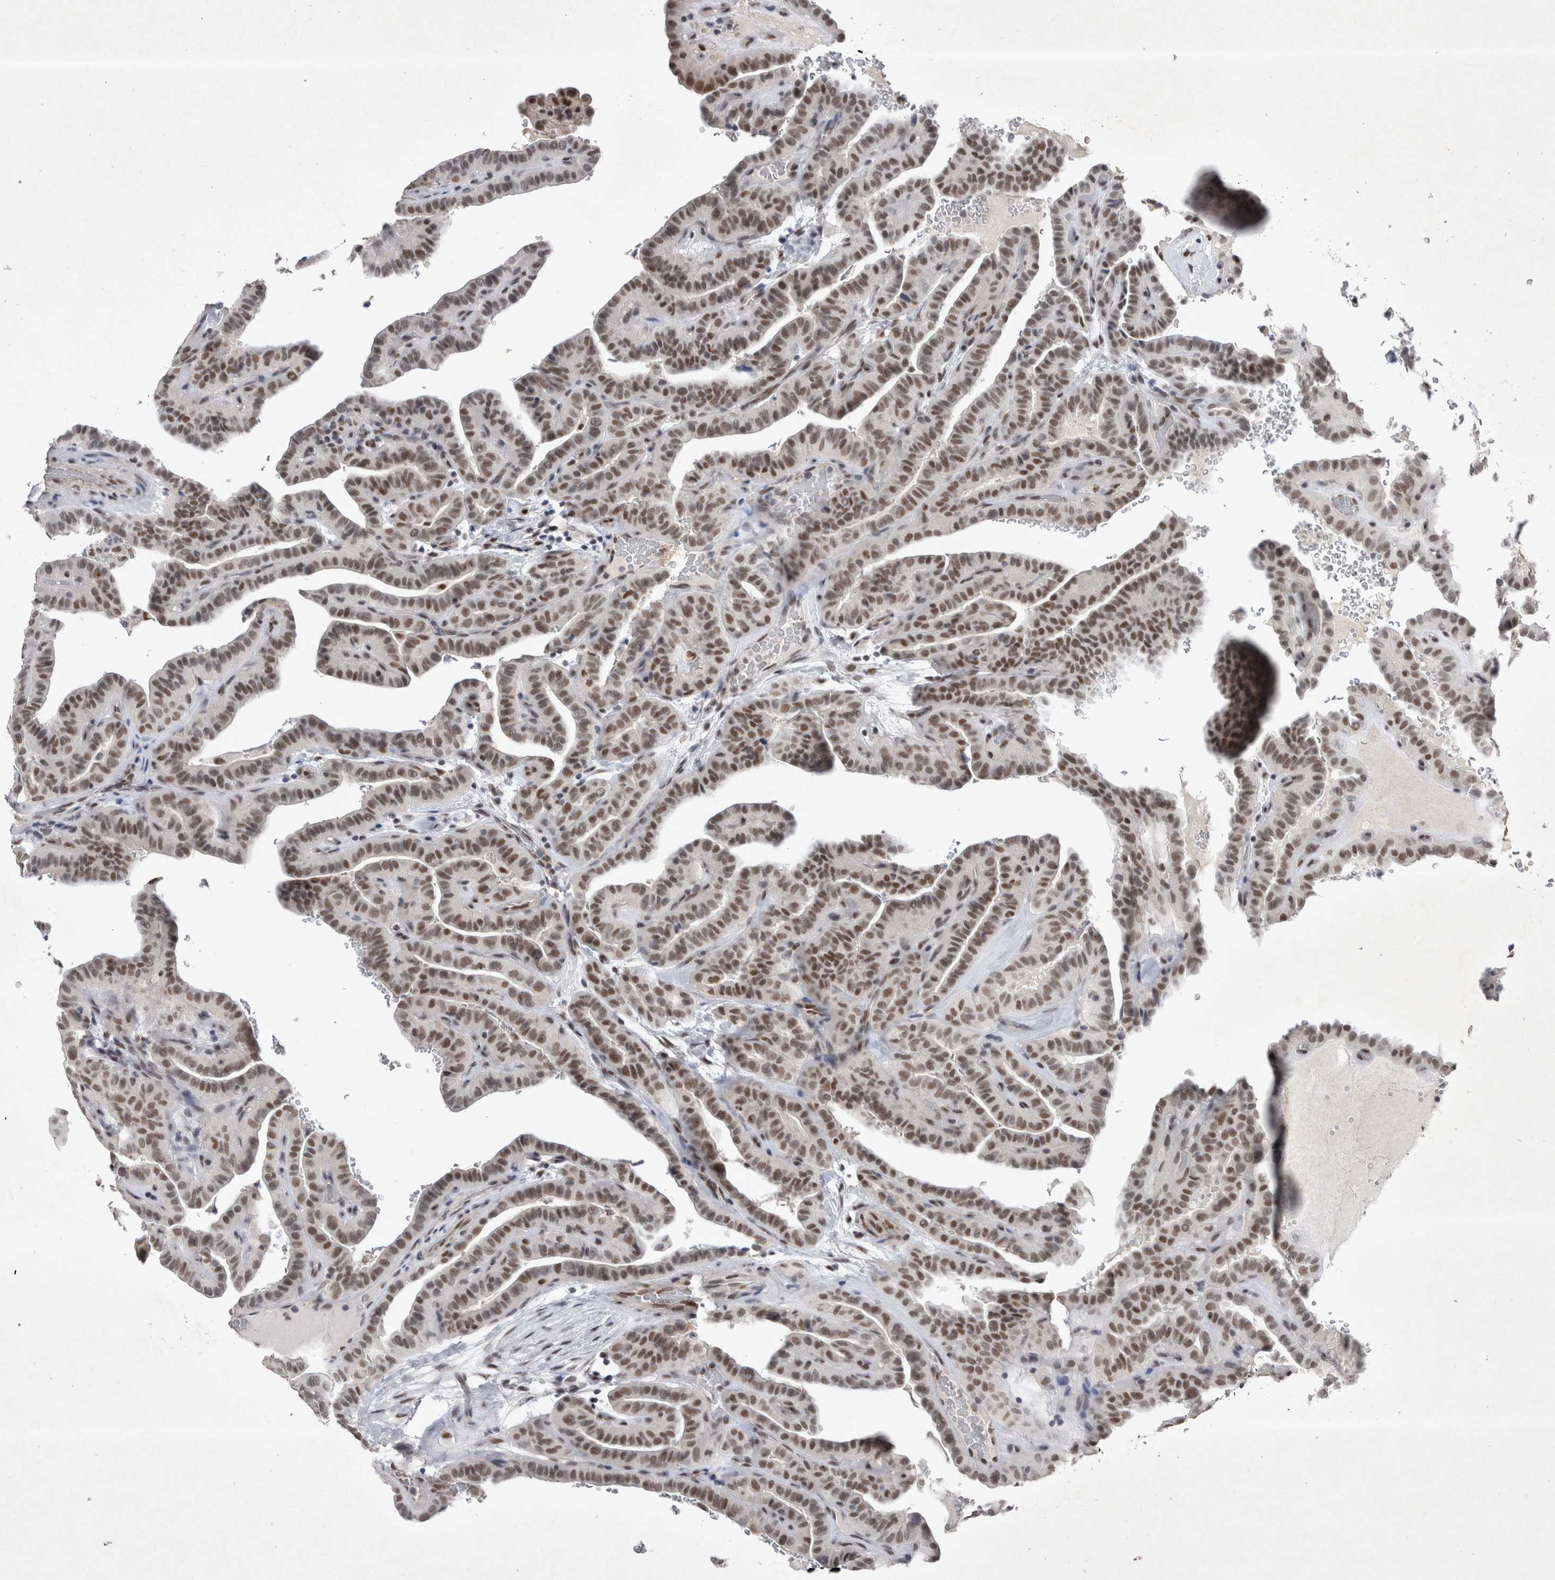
{"staining": {"intensity": "moderate", "quantity": ">75%", "location": "nuclear"}, "tissue": "thyroid cancer", "cell_type": "Tumor cells", "image_type": "cancer", "snomed": [{"axis": "morphology", "description": "Papillary adenocarcinoma, NOS"}, {"axis": "topography", "description": "Thyroid gland"}], "caption": "This is a micrograph of immunohistochemistry (IHC) staining of thyroid cancer, which shows moderate expression in the nuclear of tumor cells.", "gene": "RBM6", "patient": {"sex": "male", "age": 77}}